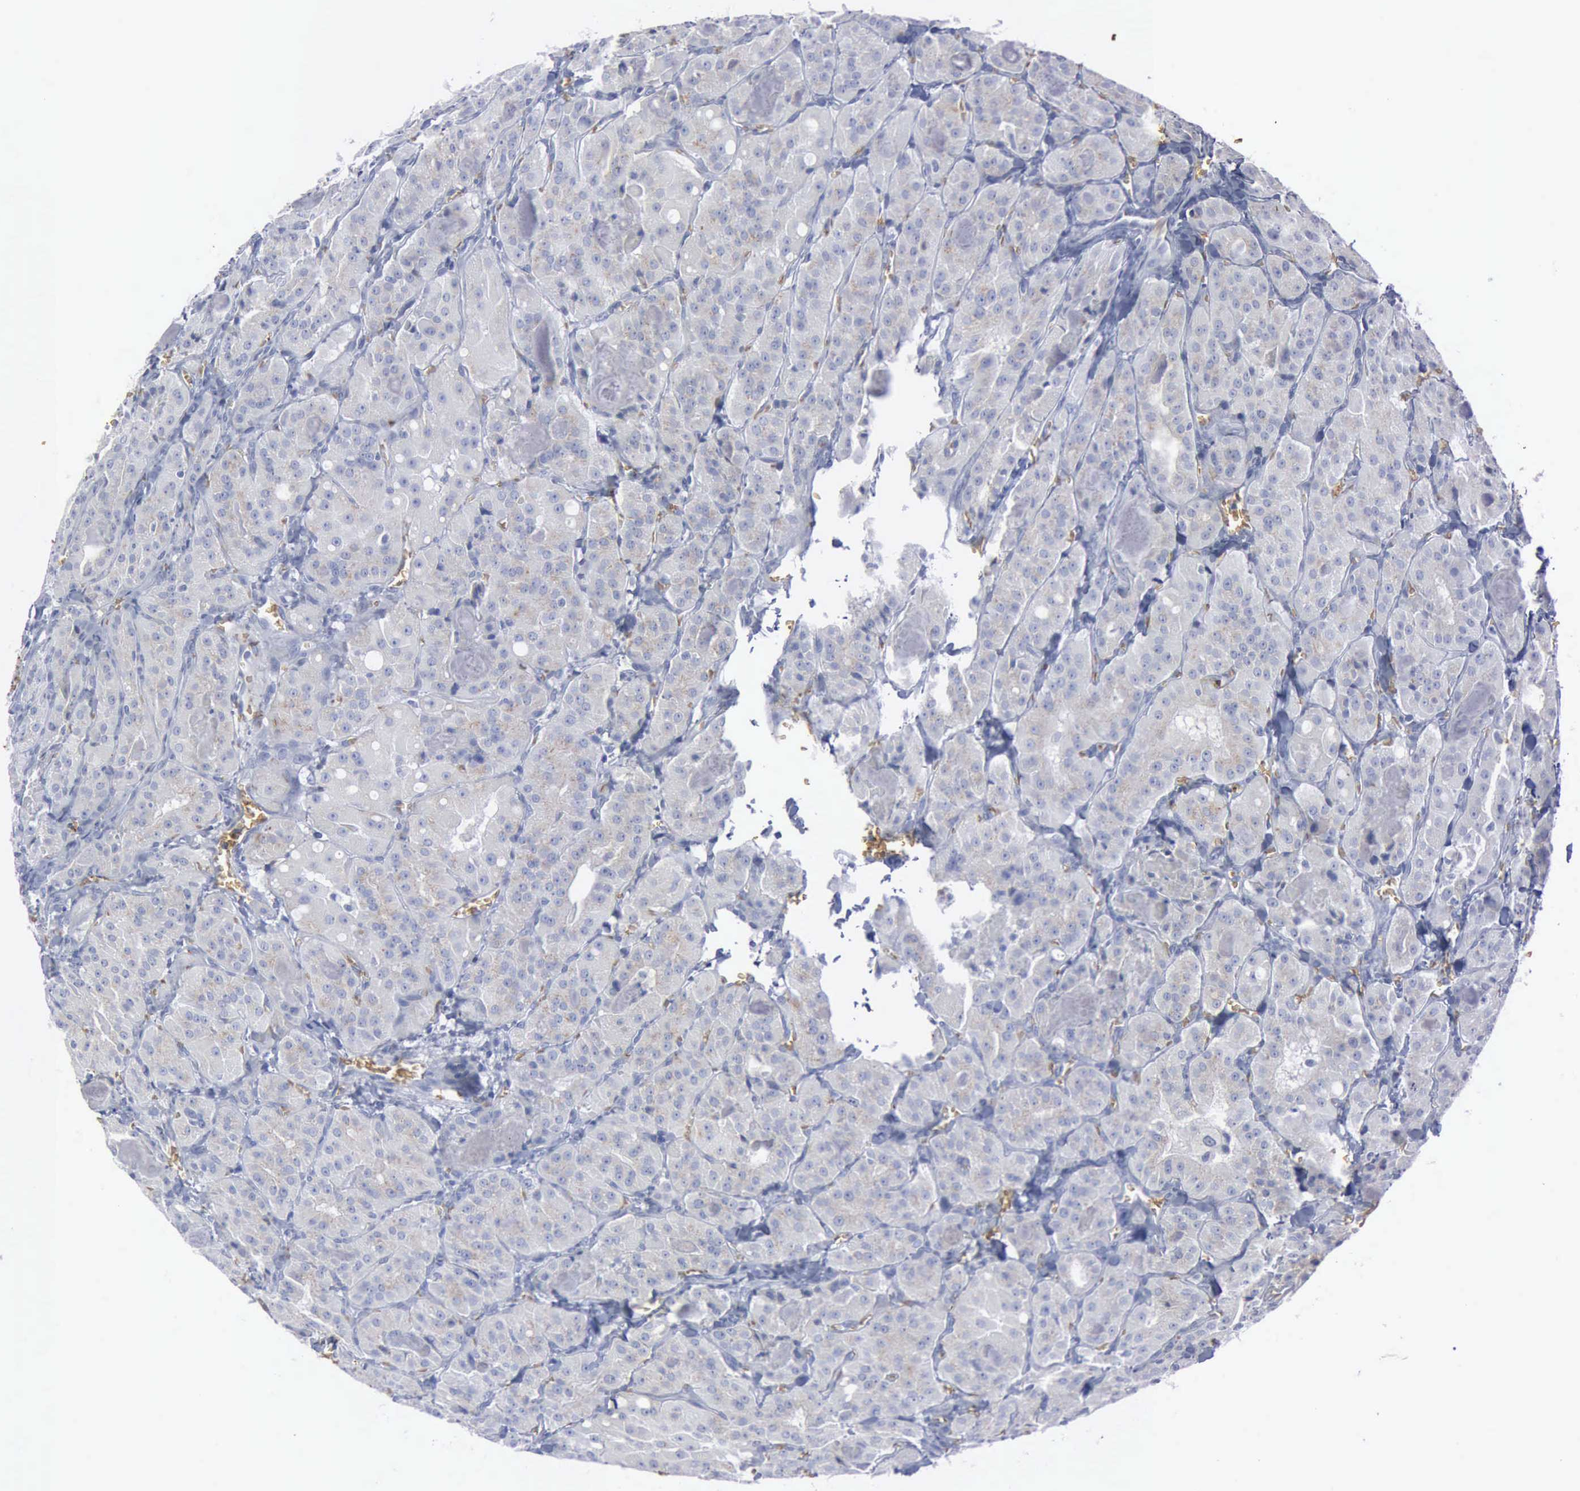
{"staining": {"intensity": "weak", "quantity": "25%-75%", "location": "cytoplasmic/membranous"}, "tissue": "thyroid cancer", "cell_type": "Tumor cells", "image_type": "cancer", "snomed": [{"axis": "morphology", "description": "Carcinoma, NOS"}, {"axis": "topography", "description": "Thyroid gland"}], "caption": "Immunohistochemistry histopathology image of neoplastic tissue: thyroid cancer stained using IHC exhibits low levels of weak protein expression localized specifically in the cytoplasmic/membranous of tumor cells, appearing as a cytoplasmic/membranous brown color.", "gene": "TGFB1", "patient": {"sex": "male", "age": 76}}